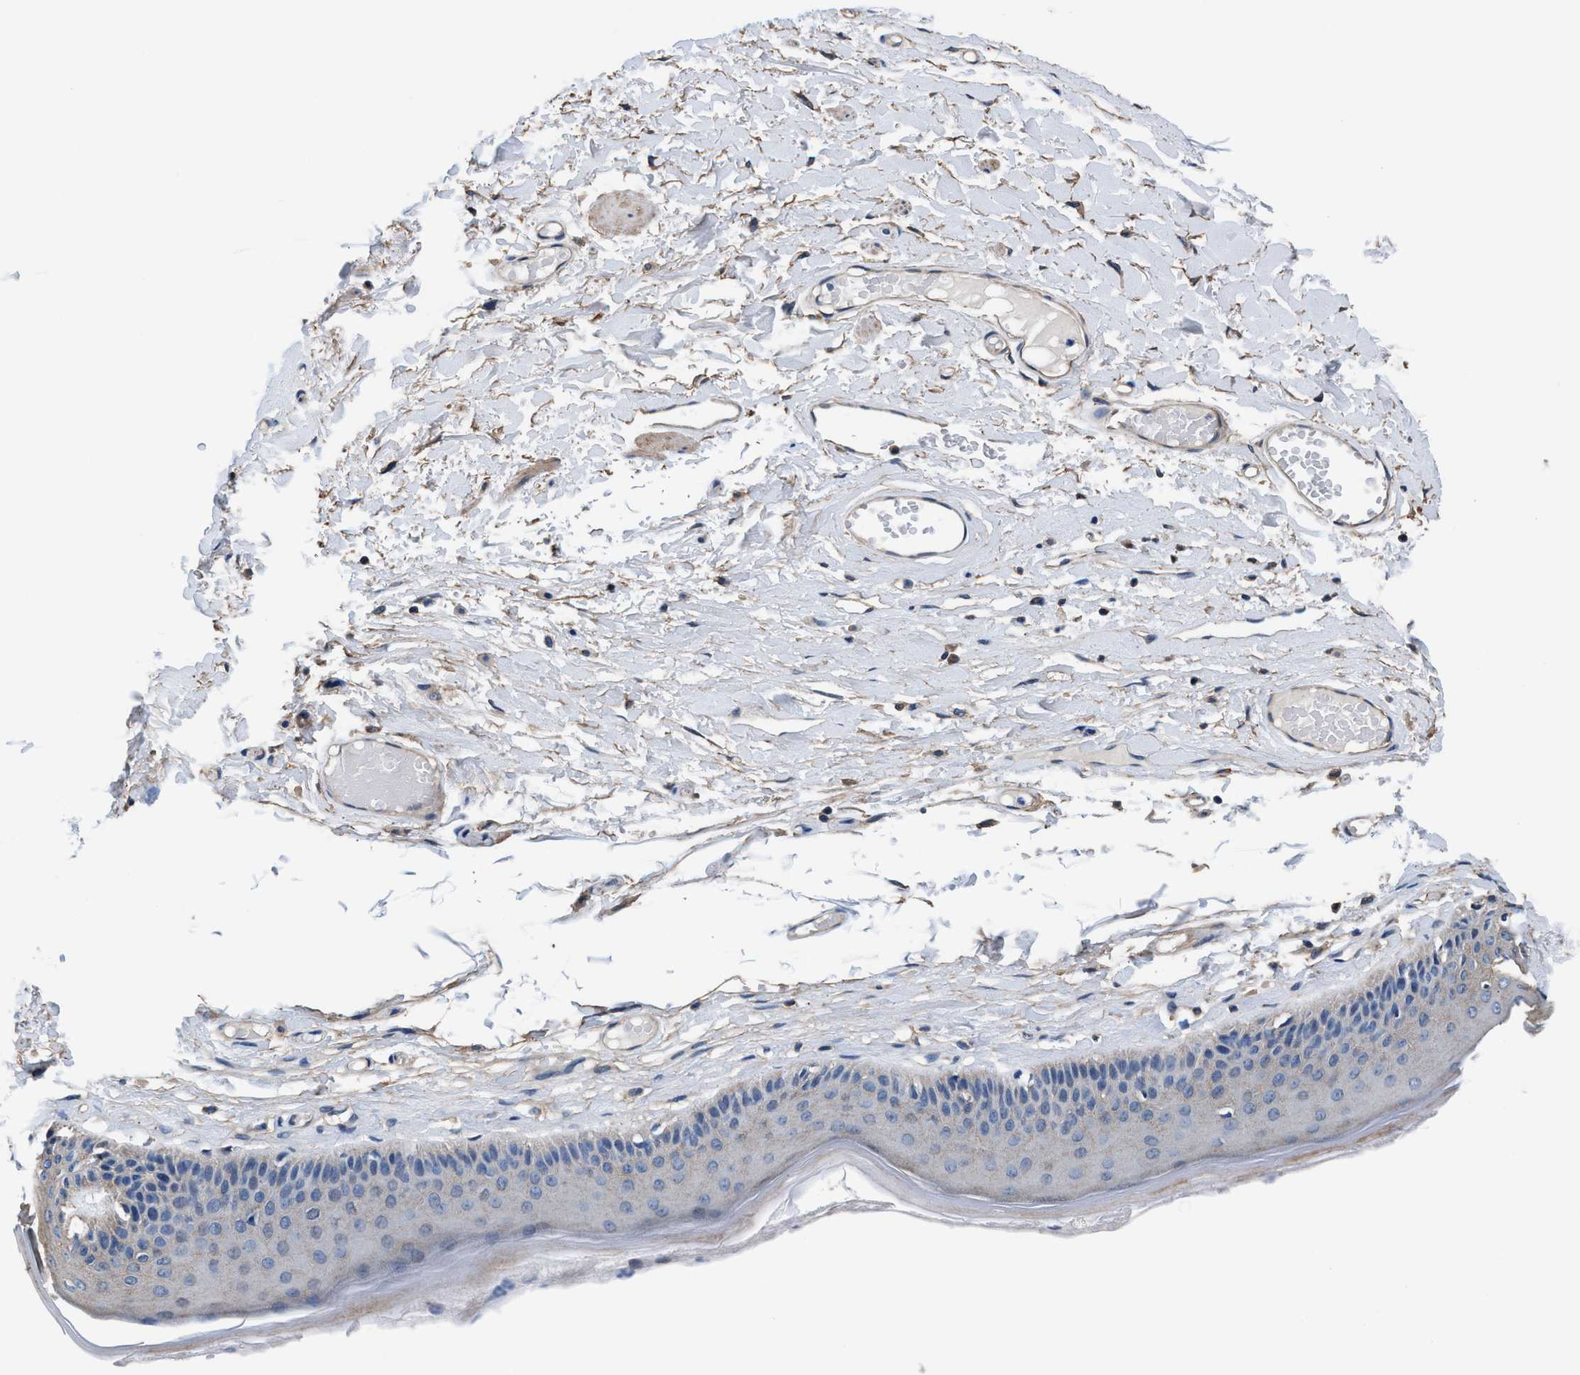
{"staining": {"intensity": "moderate", "quantity": "<25%", "location": "cytoplasmic/membranous"}, "tissue": "skin", "cell_type": "Epidermal cells", "image_type": "normal", "snomed": [{"axis": "morphology", "description": "Normal tissue, NOS"}, {"axis": "topography", "description": "Vulva"}], "caption": "Approximately <25% of epidermal cells in normal human skin display moderate cytoplasmic/membranous protein expression as visualized by brown immunohistochemical staining.", "gene": "NKTR", "patient": {"sex": "female", "age": 73}}